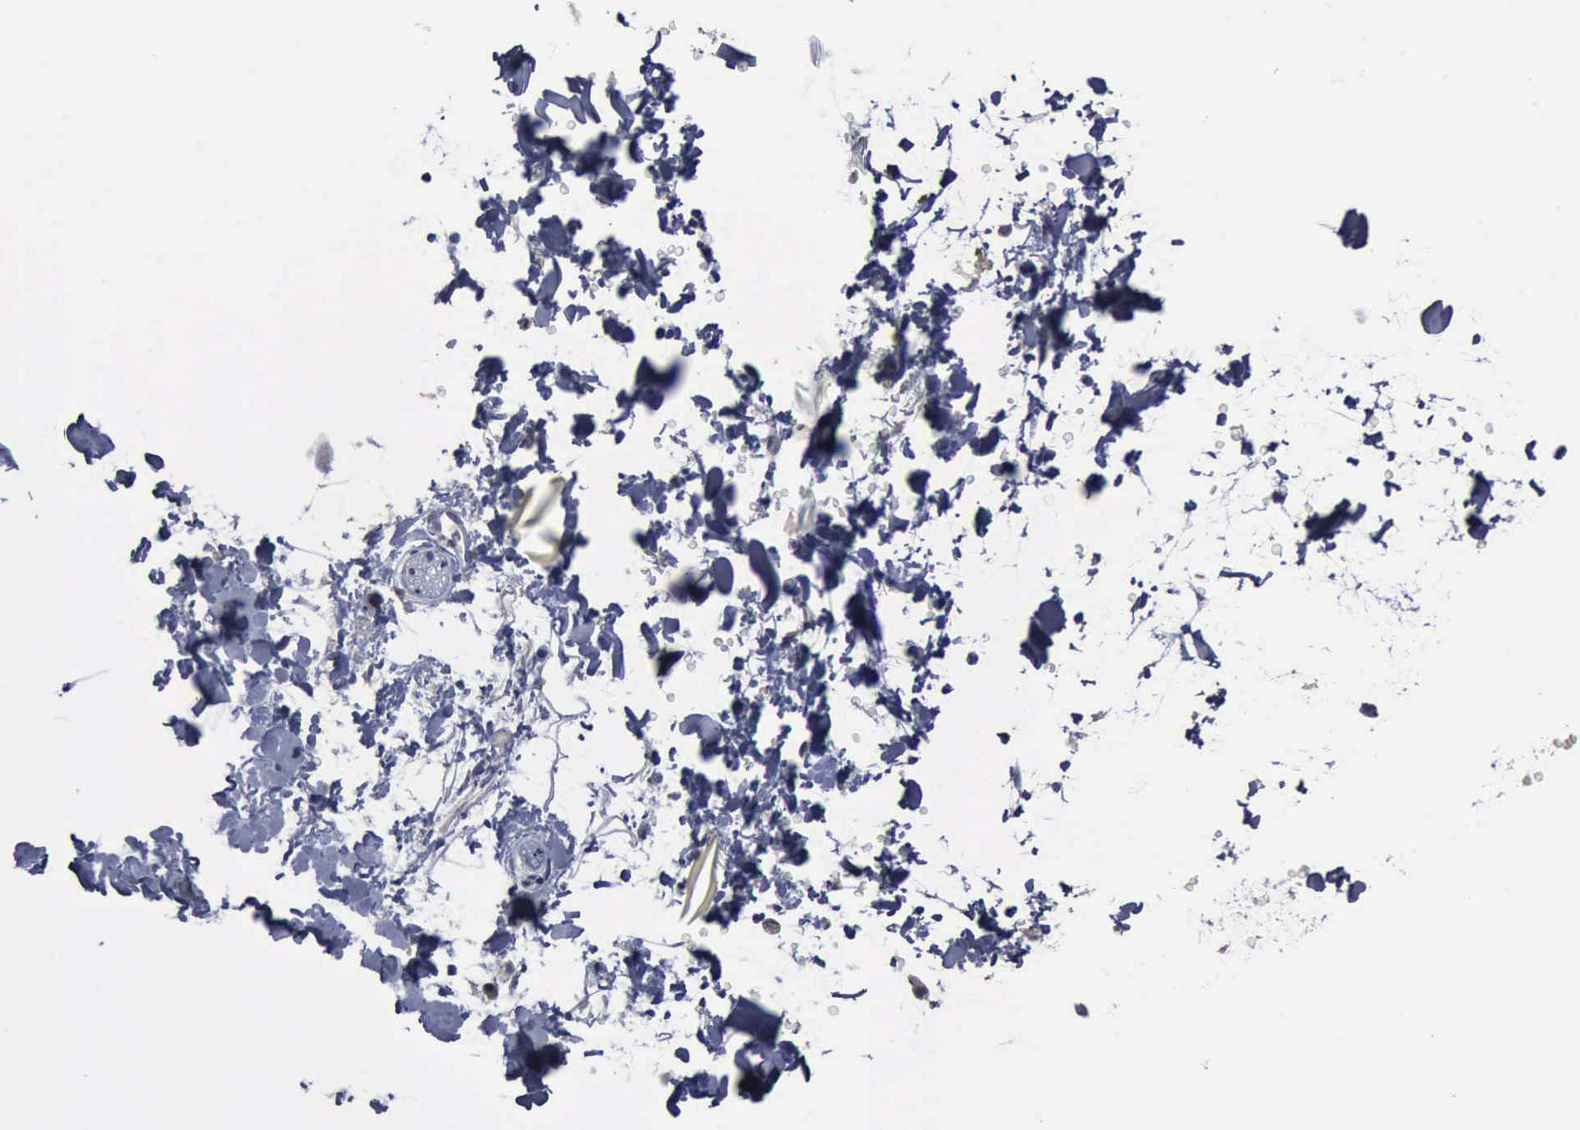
{"staining": {"intensity": "negative", "quantity": "none", "location": "none"}, "tissue": "adipose tissue", "cell_type": "Adipocytes", "image_type": "normal", "snomed": [{"axis": "morphology", "description": "Normal tissue, NOS"}, {"axis": "topography", "description": "Soft tissue"}], "caption": "Adipocytes show no significant protein expression in normal adipose tissue. (Brightfield microscopy of DAB immunohistochemistry (IHC) at high magnification).", "gene": "MYO18B", "patient": {"sex": "male", "age": 72}}